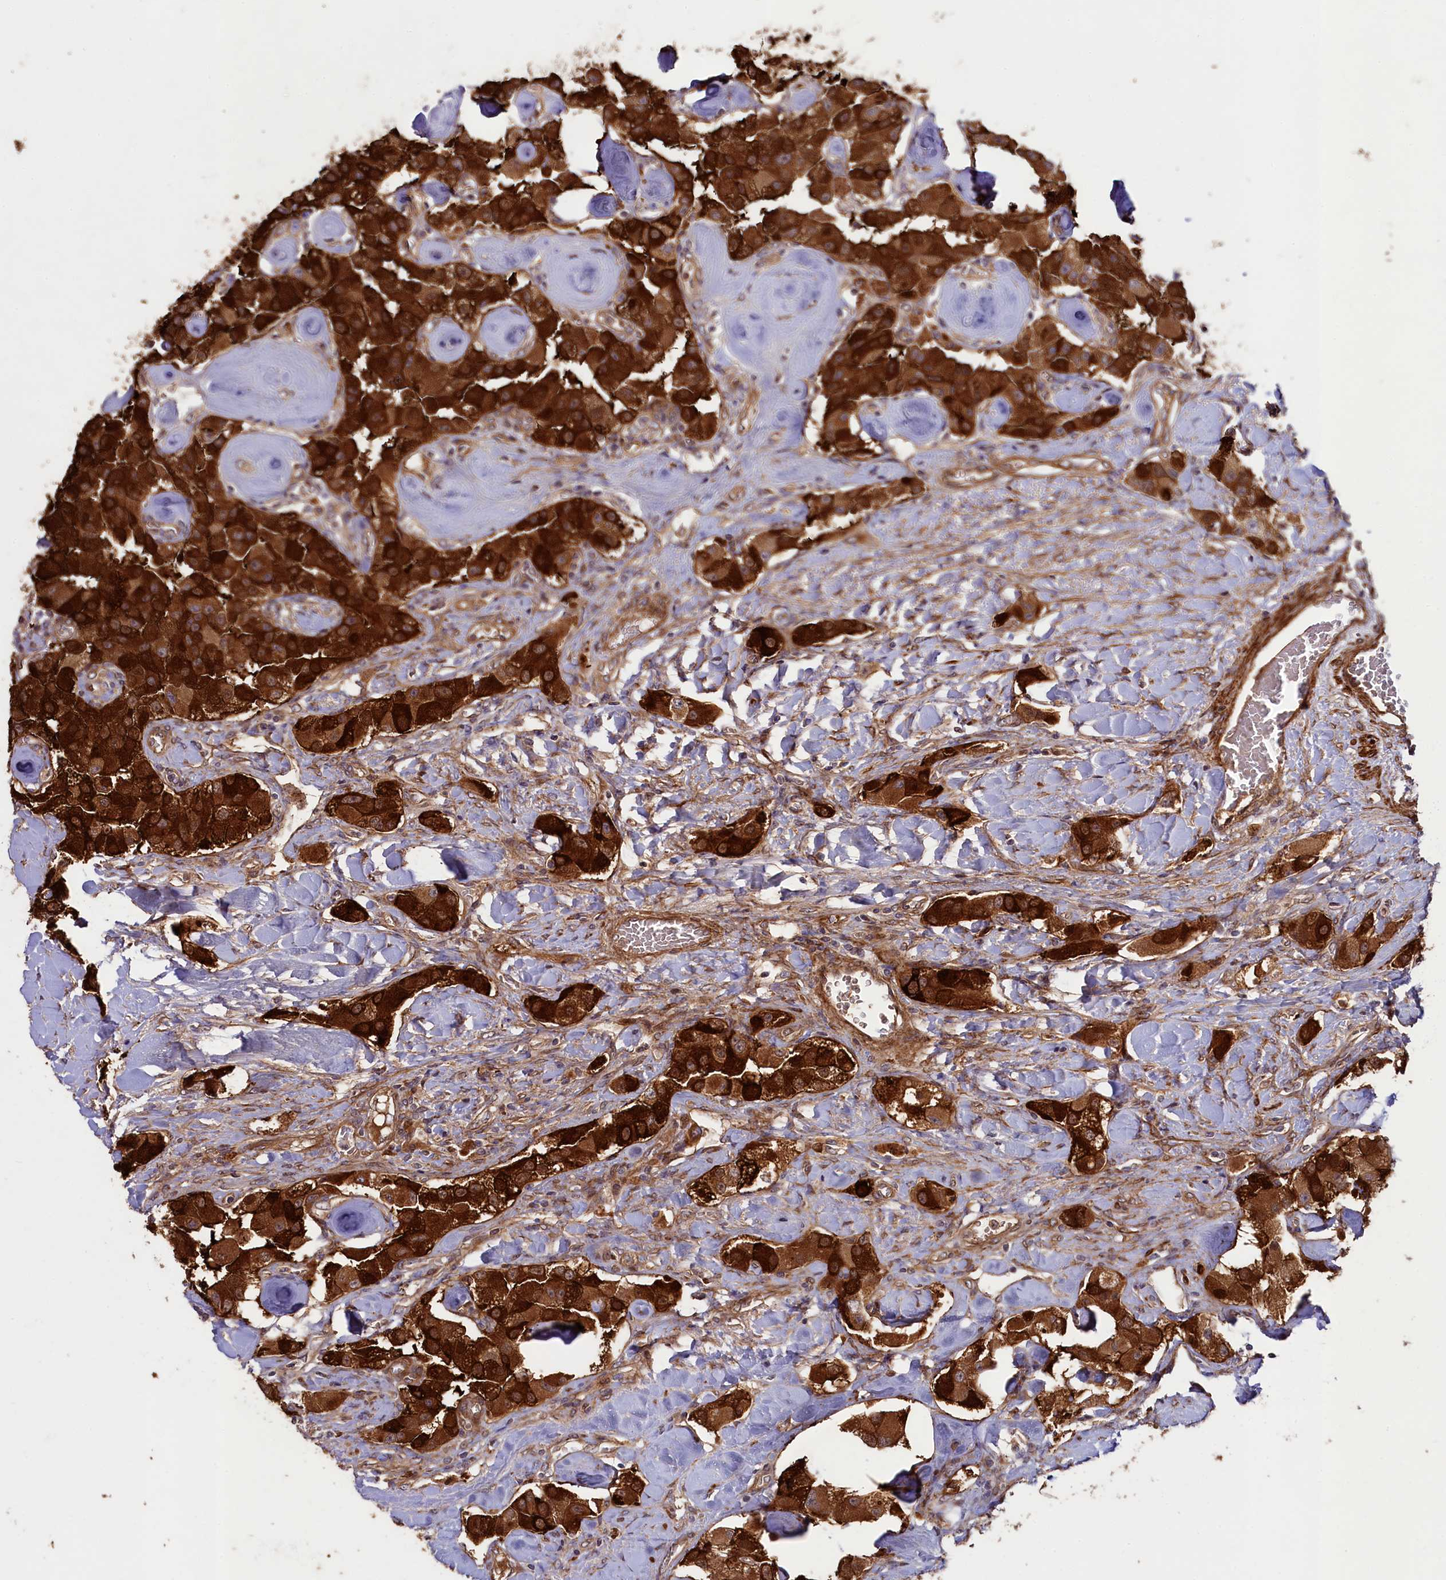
{"staining": {"intensity": "strong", "quantity": ">75%", "location": "cytoplasmic/membranous"}, "tissue": "carcinoid", "cell_type": "Tumor cells", "image_type": "cancer", "snomed": [{"axis": "morphology", "description": "Carcinoid, malignant, NOS"}, {"axis": "topography", "description": "Pancreas"}], "caption": "A high amount of strong cytoplasmic/membranous staining is identified in about >75% of tumor cells in carcinoid (malignant) tissue.", "gene": "CCDC102A", "patient": {"sex": "male", "age": 41}}